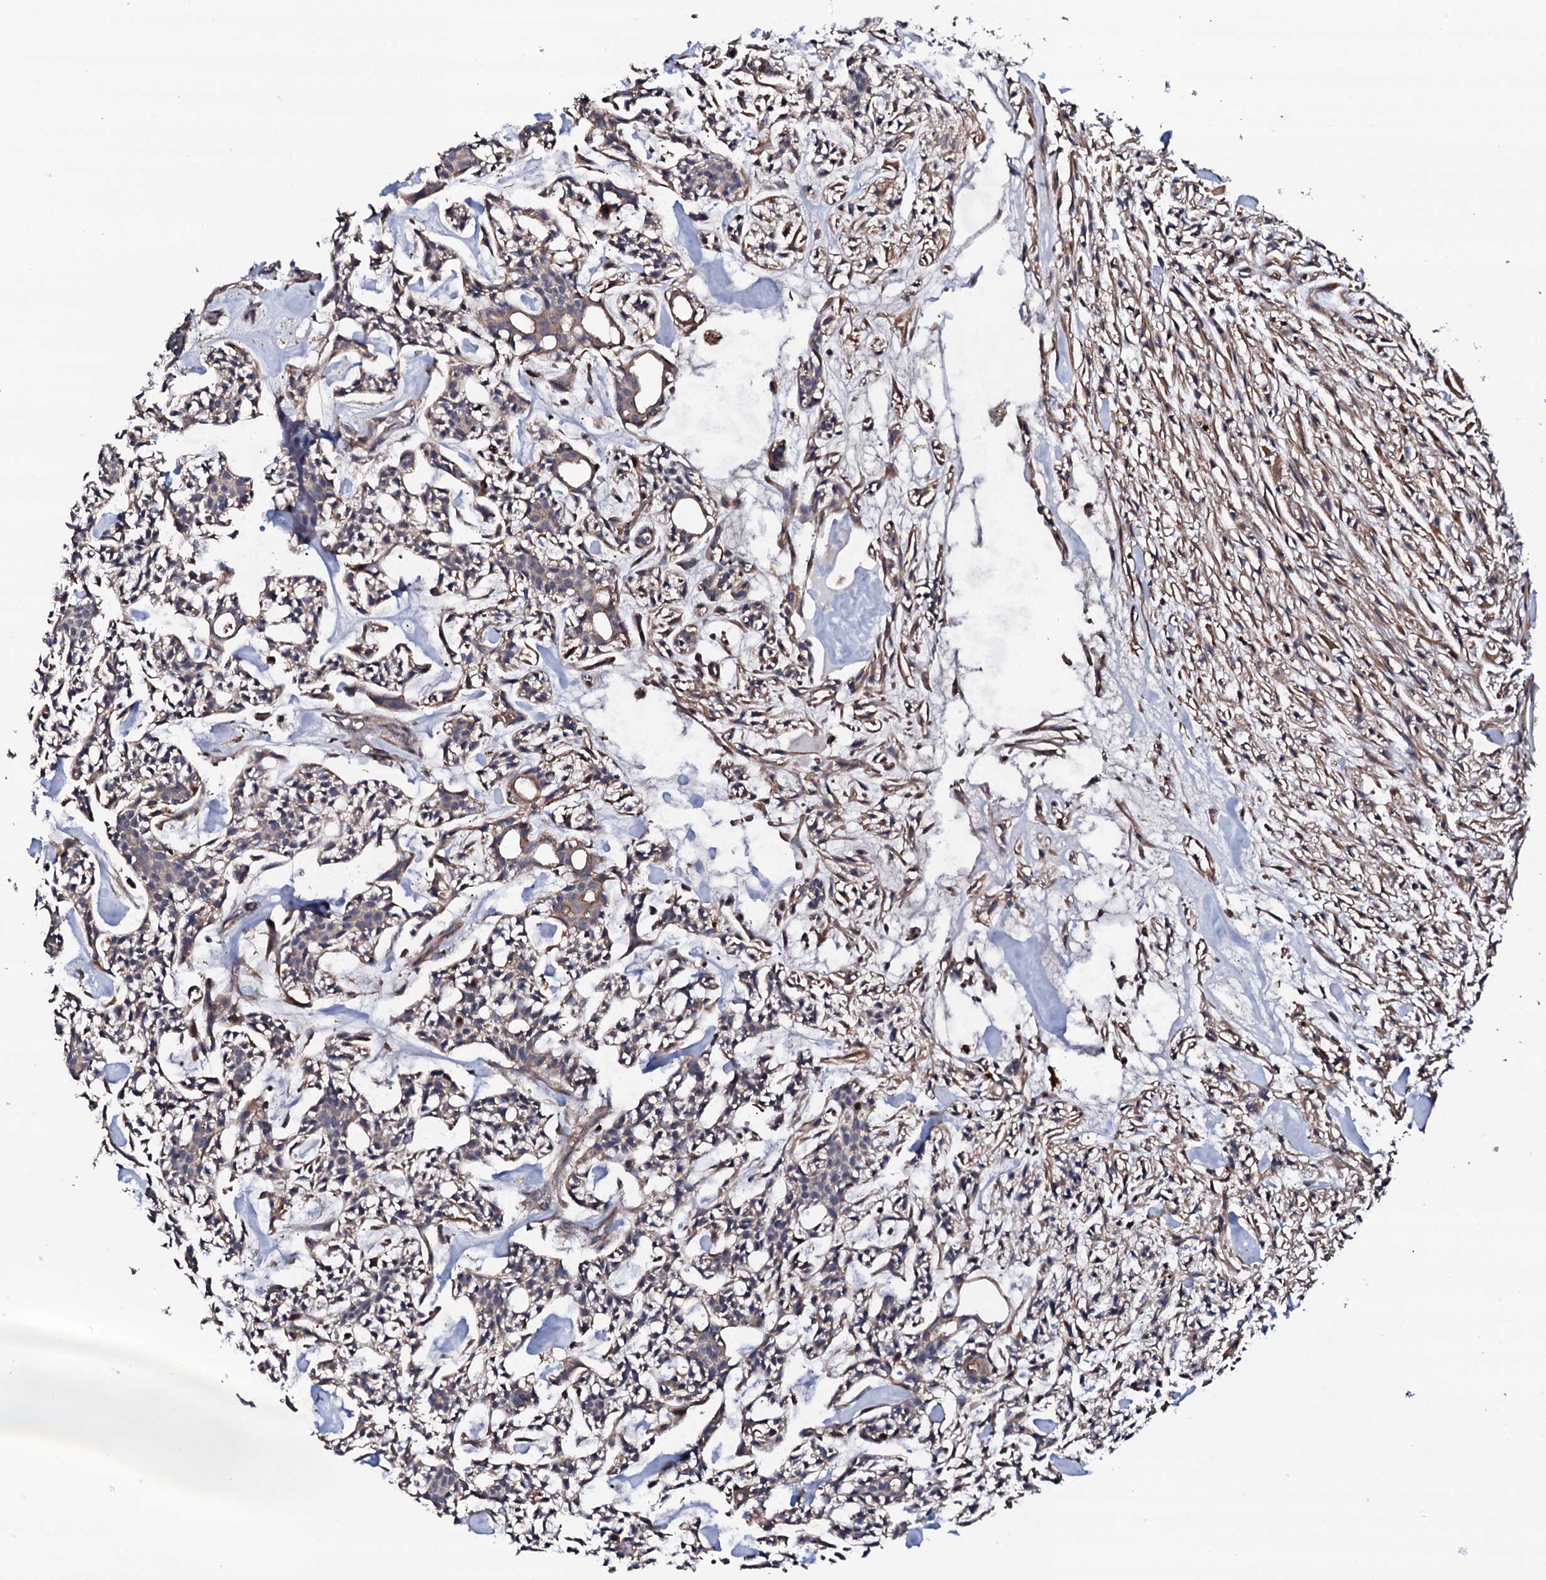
{"staining": {"intensity": "moderate", "quantity": "<25%", "location": "cytoplasmic/membranous"}, "tissue": "head and neck cancer", "cell_type": "Tumor cells", "image_type": "cancer", "snomed": [{"axis": "morphology", "description": "Adenocarcinoma, NOS"}, {"axis": "topography", "description": "Salivary gland"}, {"axis": "topography", "description": "Head-Neck"}], "caption": "Moderate cytoplasmic/membranous protein expression is appreciated in approximately <25% of tumor cells in head and neck adenocarcinoma.", "gene": "CIAO2A", "patient": {"sex": "male", "age": 55}}